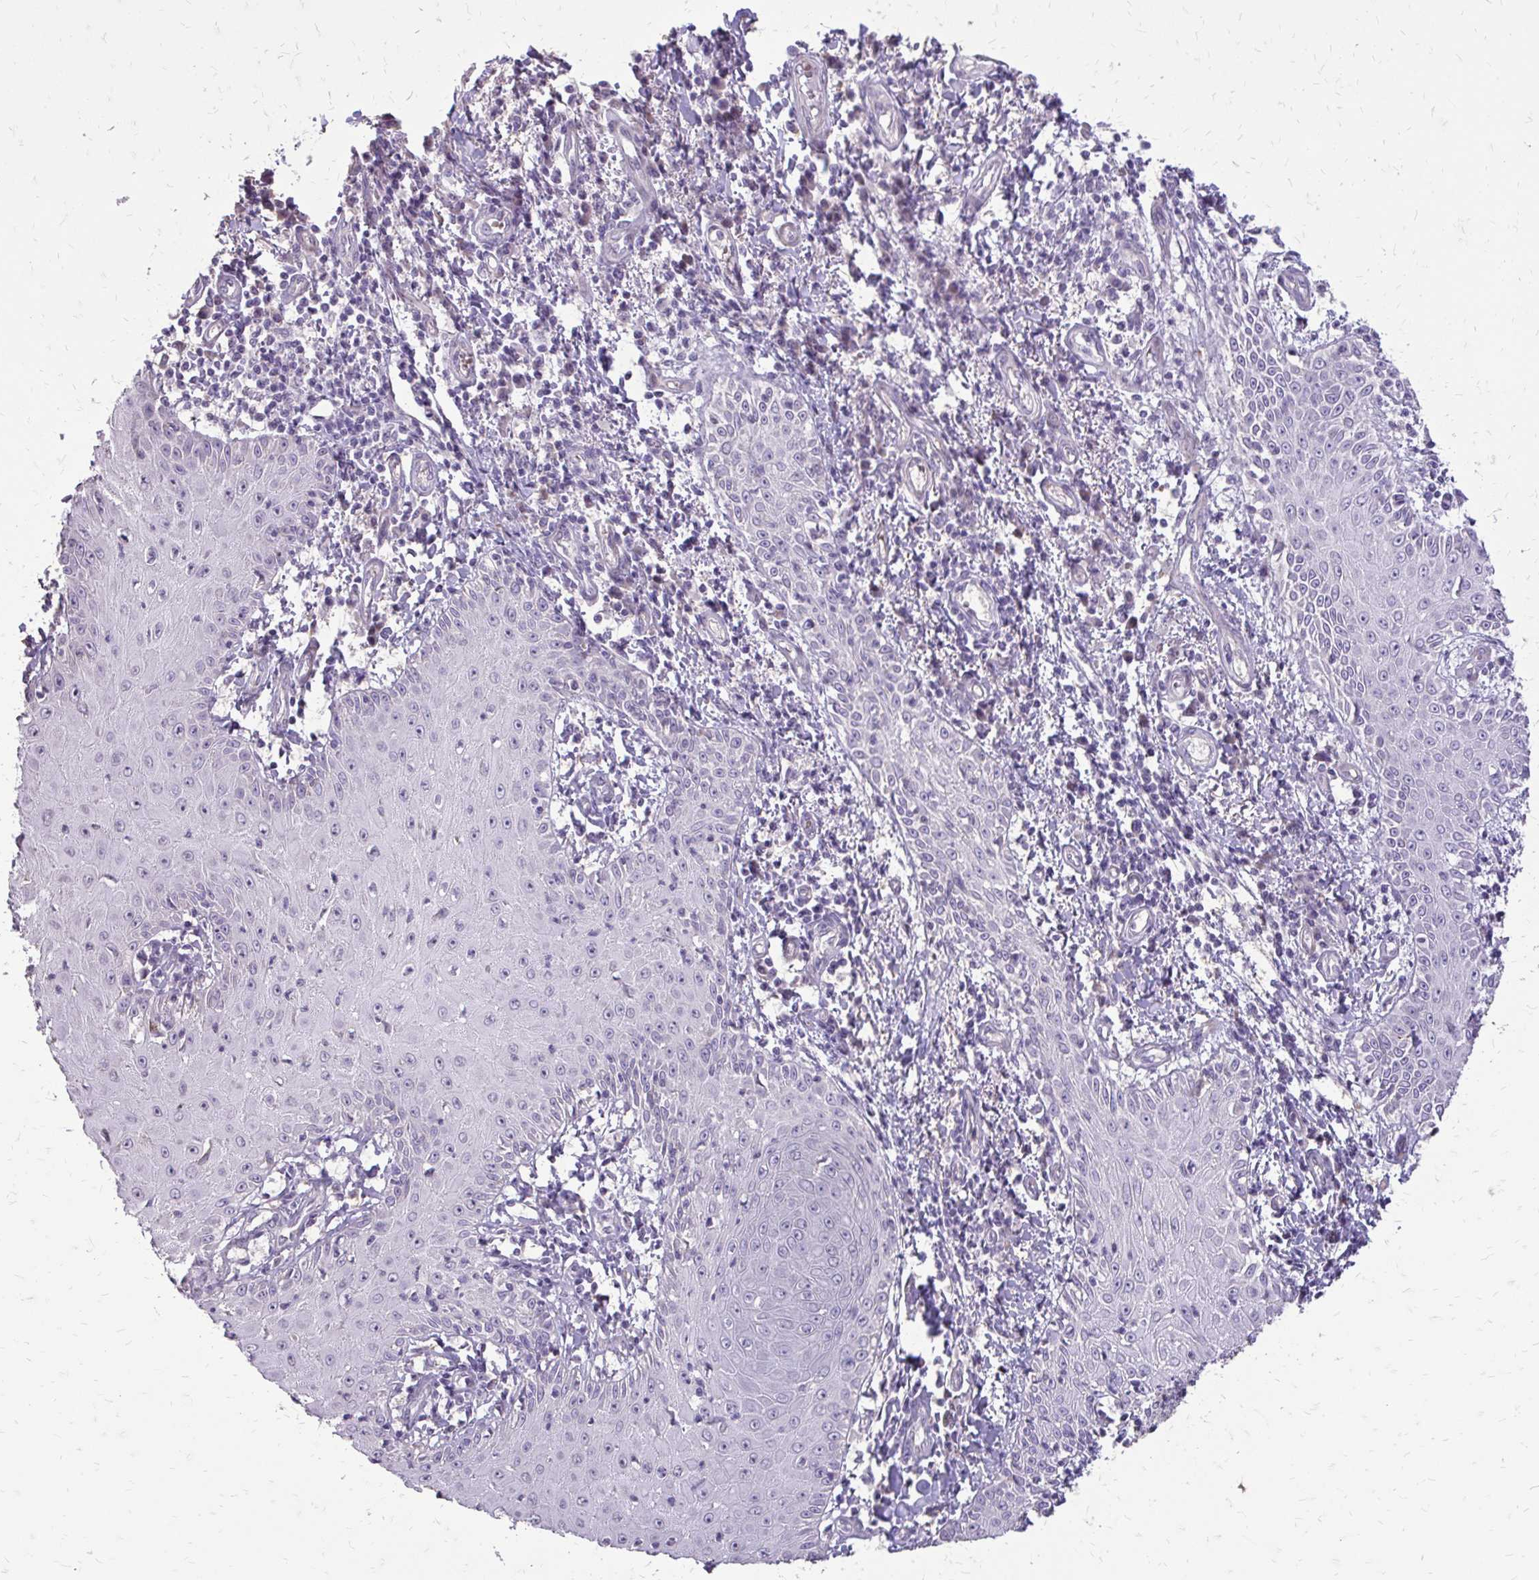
{"staining": {"intensity": "negative", "quantity": "none", "location": "none"}, "tissue": "skin cancer", "cell_type": "Tumor cells", "image_type": "cancer", "snomed": [{"axis": "morphology", "description": "Squamous cell carcinoma, NOS"}, {"axis": "topography", "description": "Skin"}], "caption": "The histopathology image exhibits no significant staining in tumor cells of skin cancer.", "gene": "MYORG", "patient": {"sex": "male", "age": 70}}